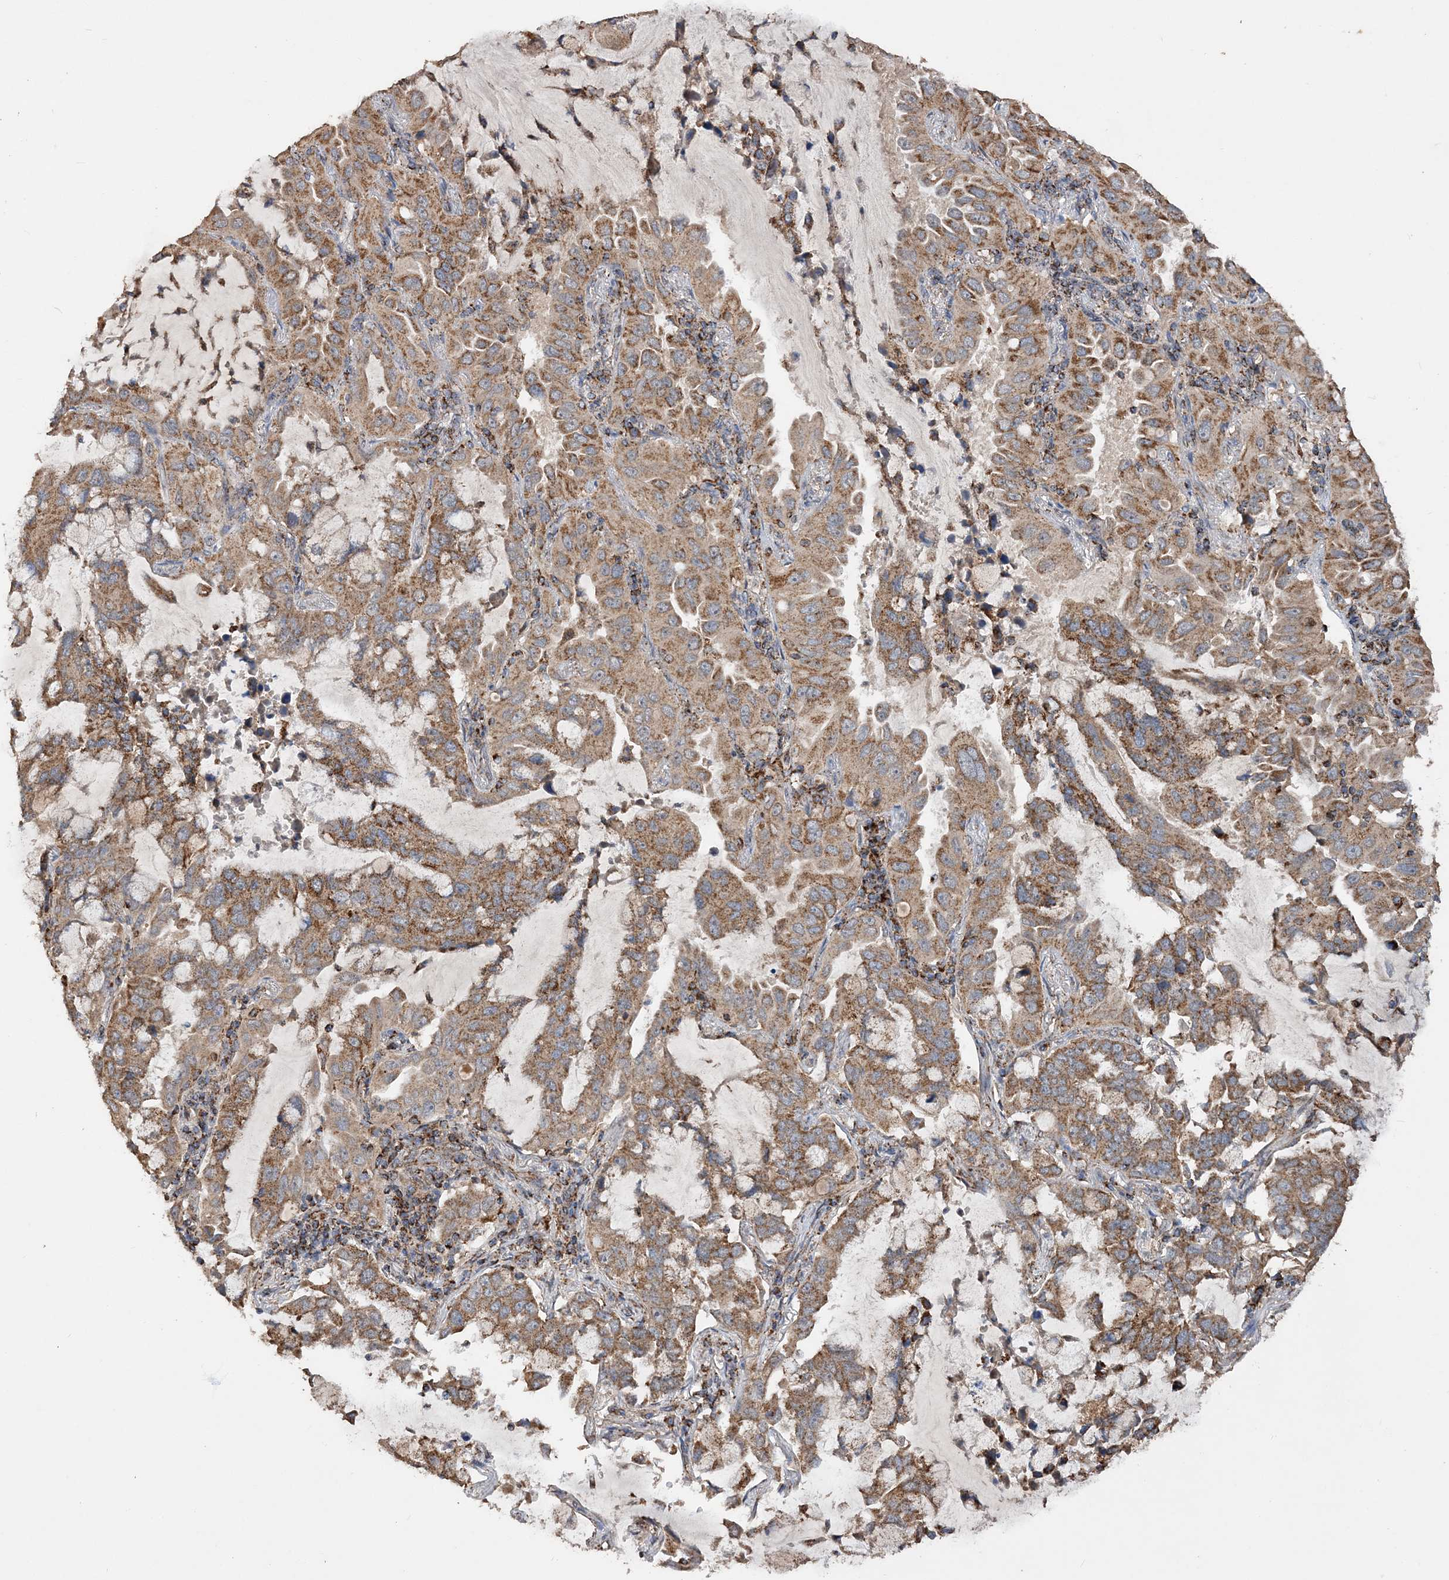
{"staining": {"intensity": "moderate", "quantity": ">75%", "location": "cytoplasmic/membranous"}, "tissue": "lung cancer", "cell_type": "Tumor cells", "image_type": "cancer", "snomed": [{"axis": "morphology", "description": "Adenocarcinoma, NOS"}, {"axis": "topography", "description": "Lung"}], "caption": "DAB (3,3'-diaminobenzidine) immunohistochemical staining of human lung cancer demonstrates moderate cytoplasmic/membranous protein staining in approximately >75% of tumor cells.", "gene": "POC5", "patient": {"sex": "male", "age": 64}}